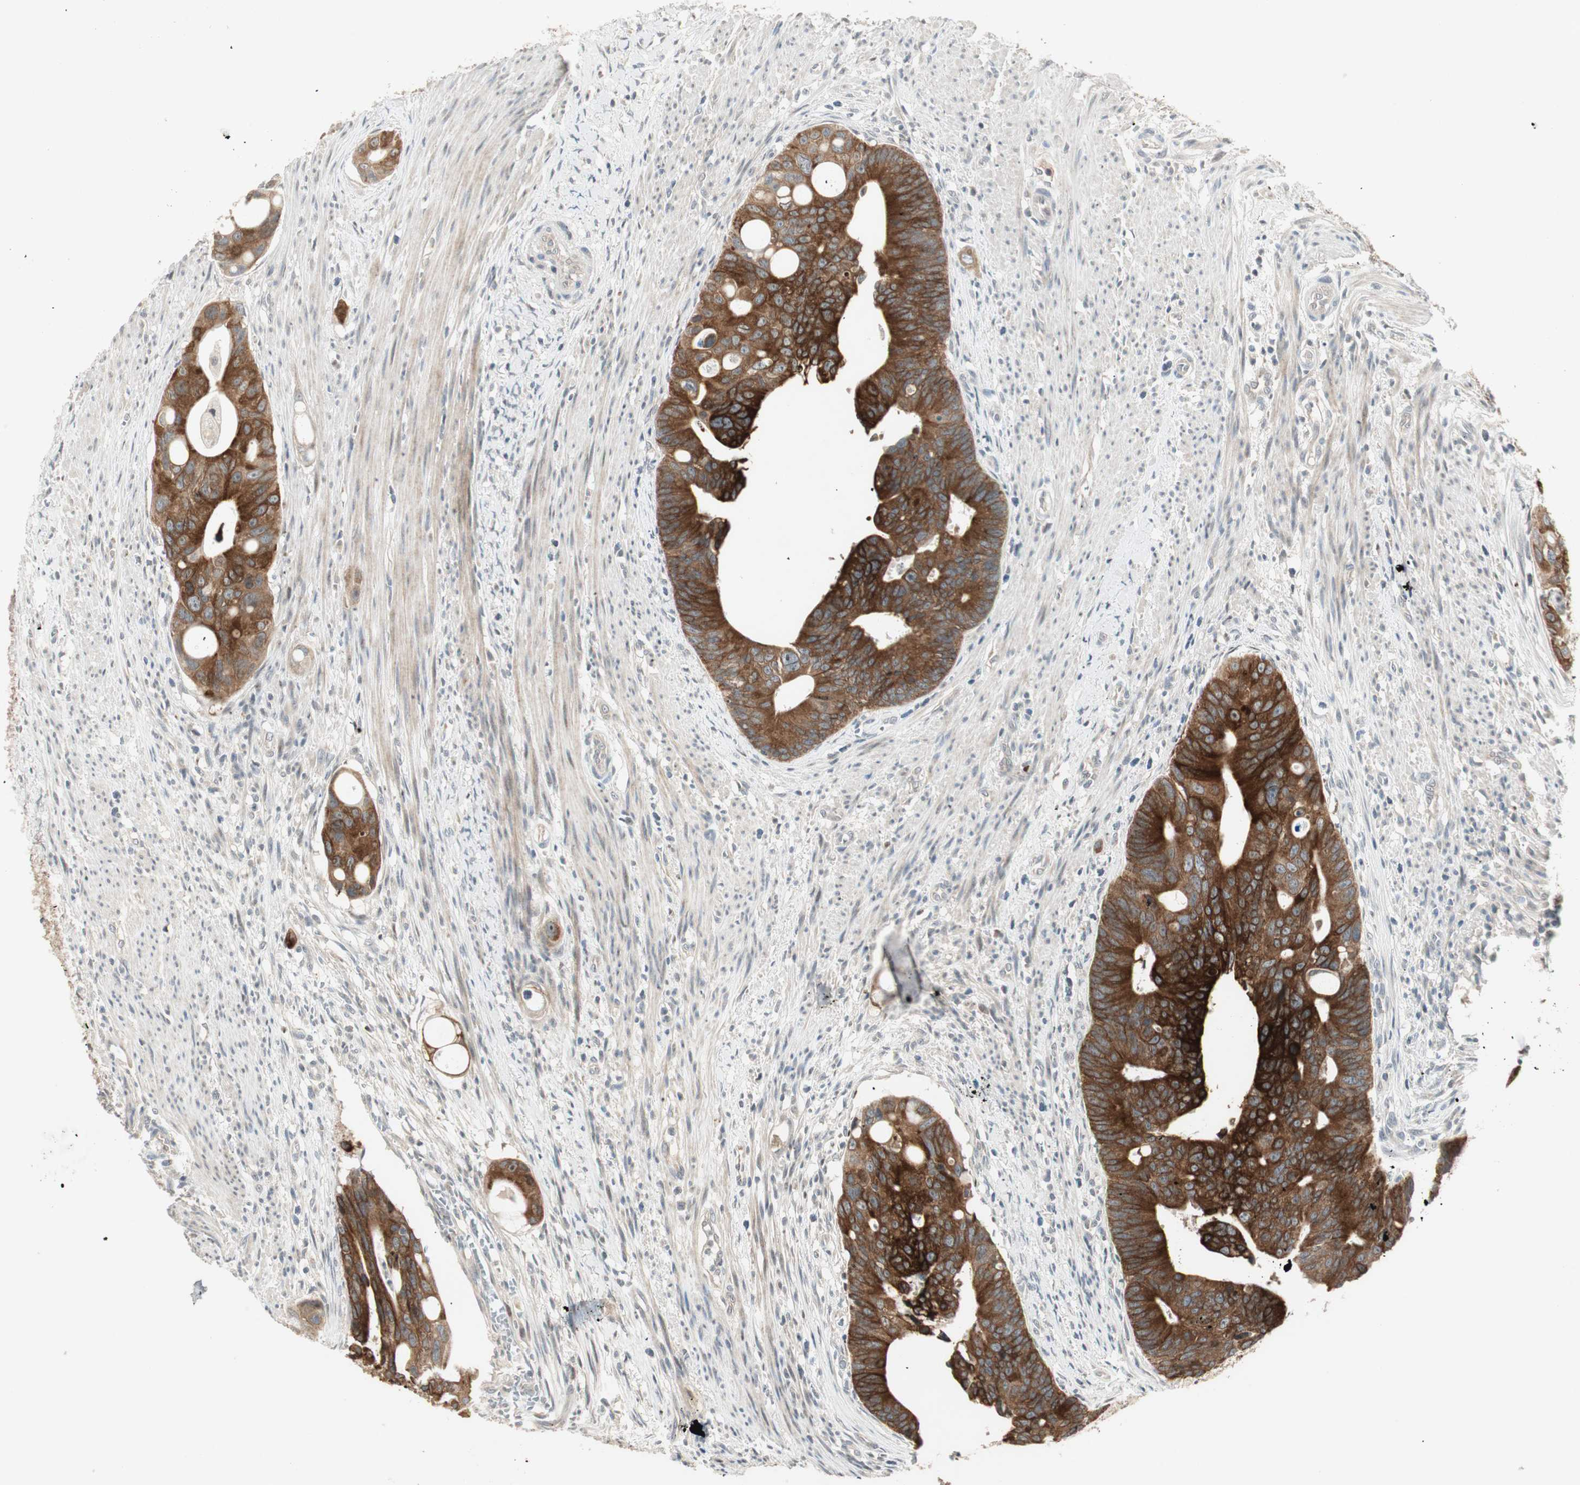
{"staining": {"intensity": "moderate", "quantity": ">75%", "location": "cytoplasmic/membranous"}, "tissue": "colorectal cancer", "cell_type": "Tumor cells", "image_type": "cancer", "snomed": [{"axis": "morphology", "description": "Adenocarcinoma, NOS"}, {"axis": "topography", "description": "Colon"}], "caption": "Immunohistochemical staining of colorectal cancer (adenocarcinoma) displays moderate cytoplasmic/membranous protein positivity in about >75% of tumor cells. (DAB (3,3'-diaminobenzidine) IHC, brown staining for protein, blue staining for nuclei).", "gene": "ACSL5", "patient": {"sex": "female", "age": 57}}